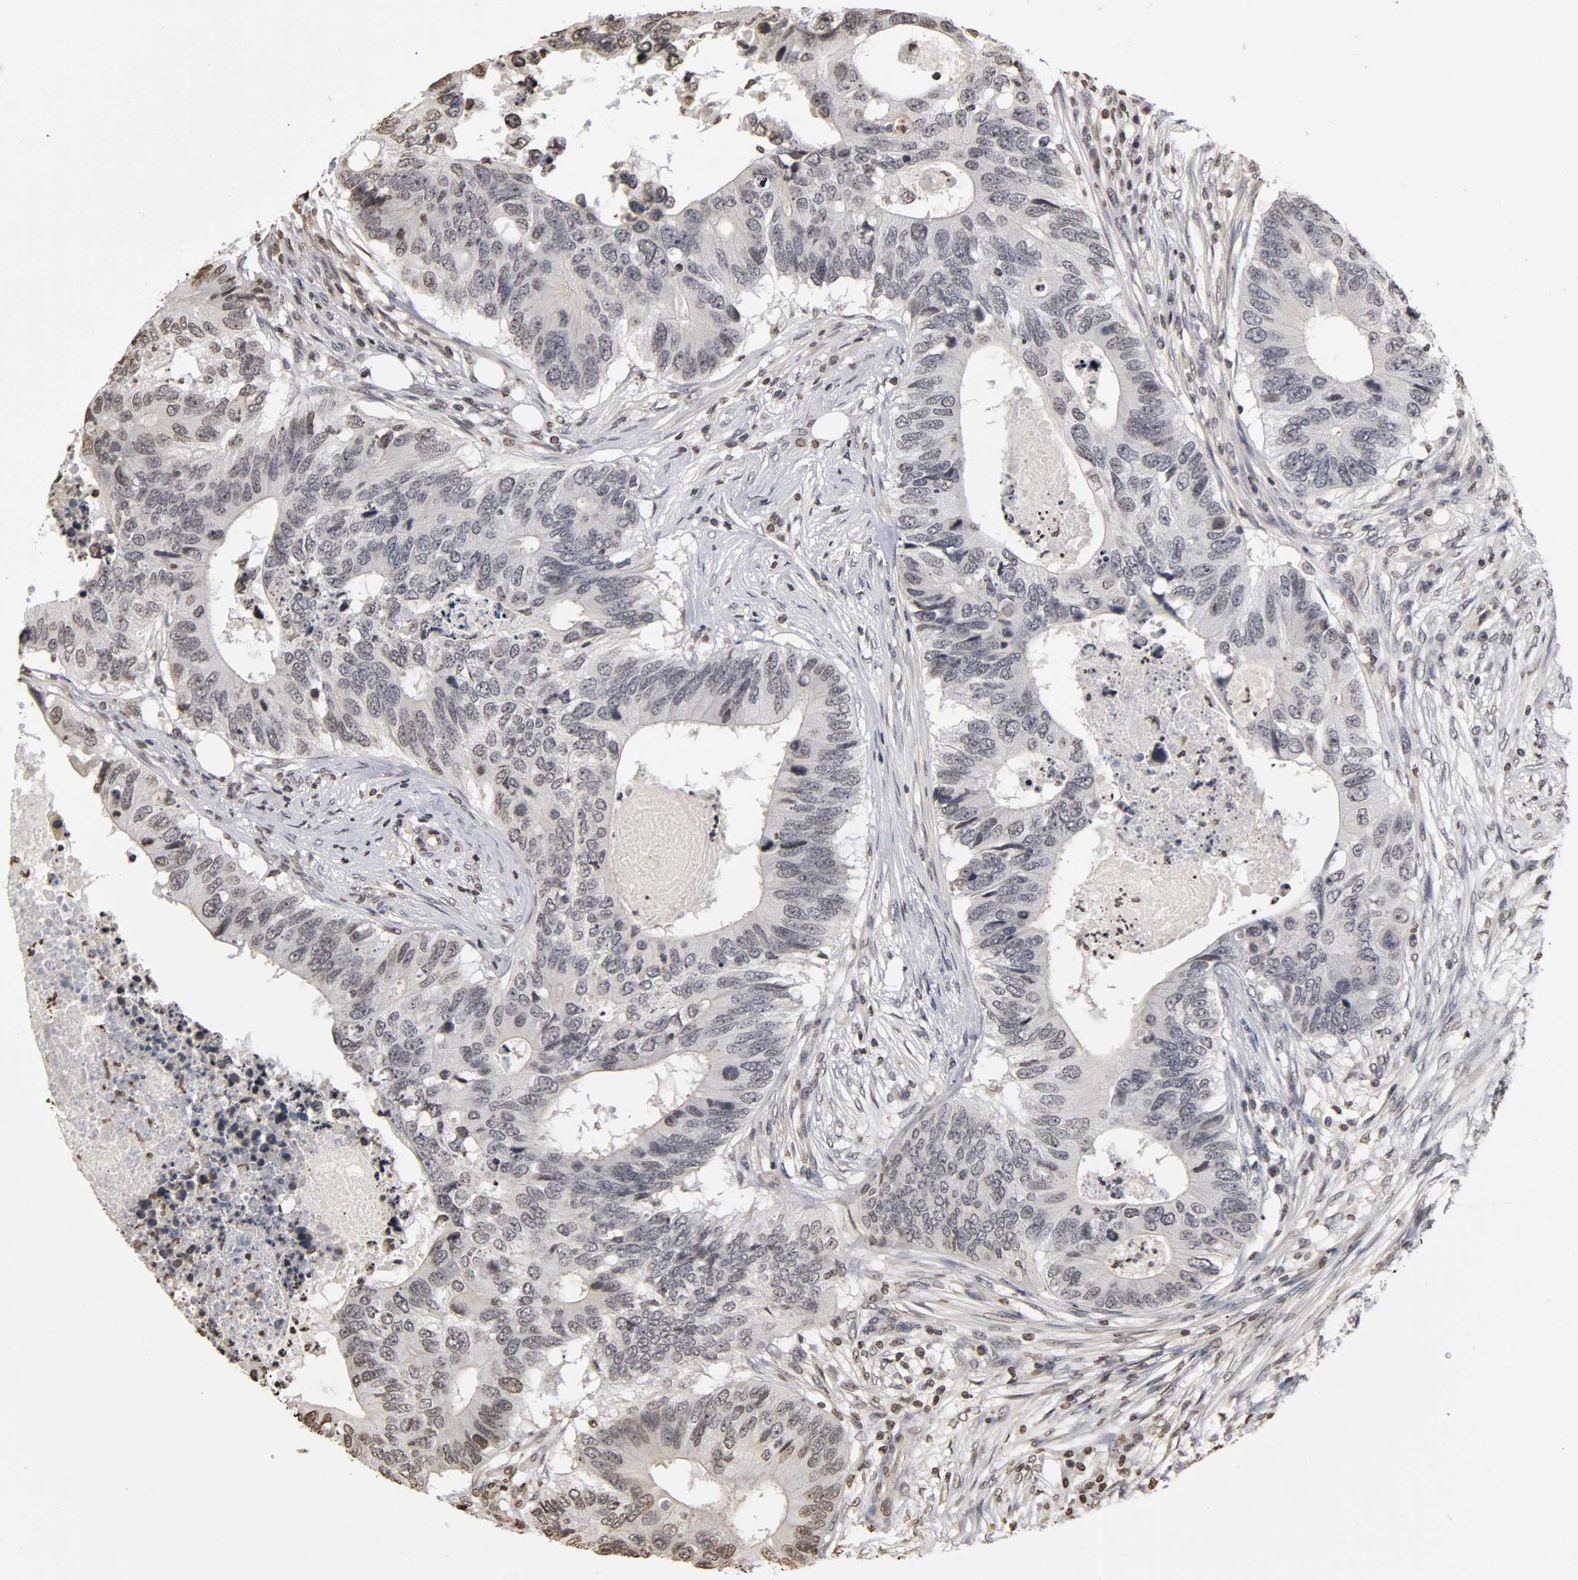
{"staining": {"intensity": "weak", "quantity": "<25%", "location": "nuclear"}, "tissue": "colorectal cancer", "cell_type": "Tumor cells", "image_type": "cancer", "snomed": [{"axis": "morphology", "description": "Adenocarcinoma, NOS"}, {"axis": "topography", "description": "Colon"}], "caption": "A histopathology image of human colorectal cancer is negative for staining in tumor cells.", "gene": "ERCC2", "patient": {"sex": "male", "age": 71}}